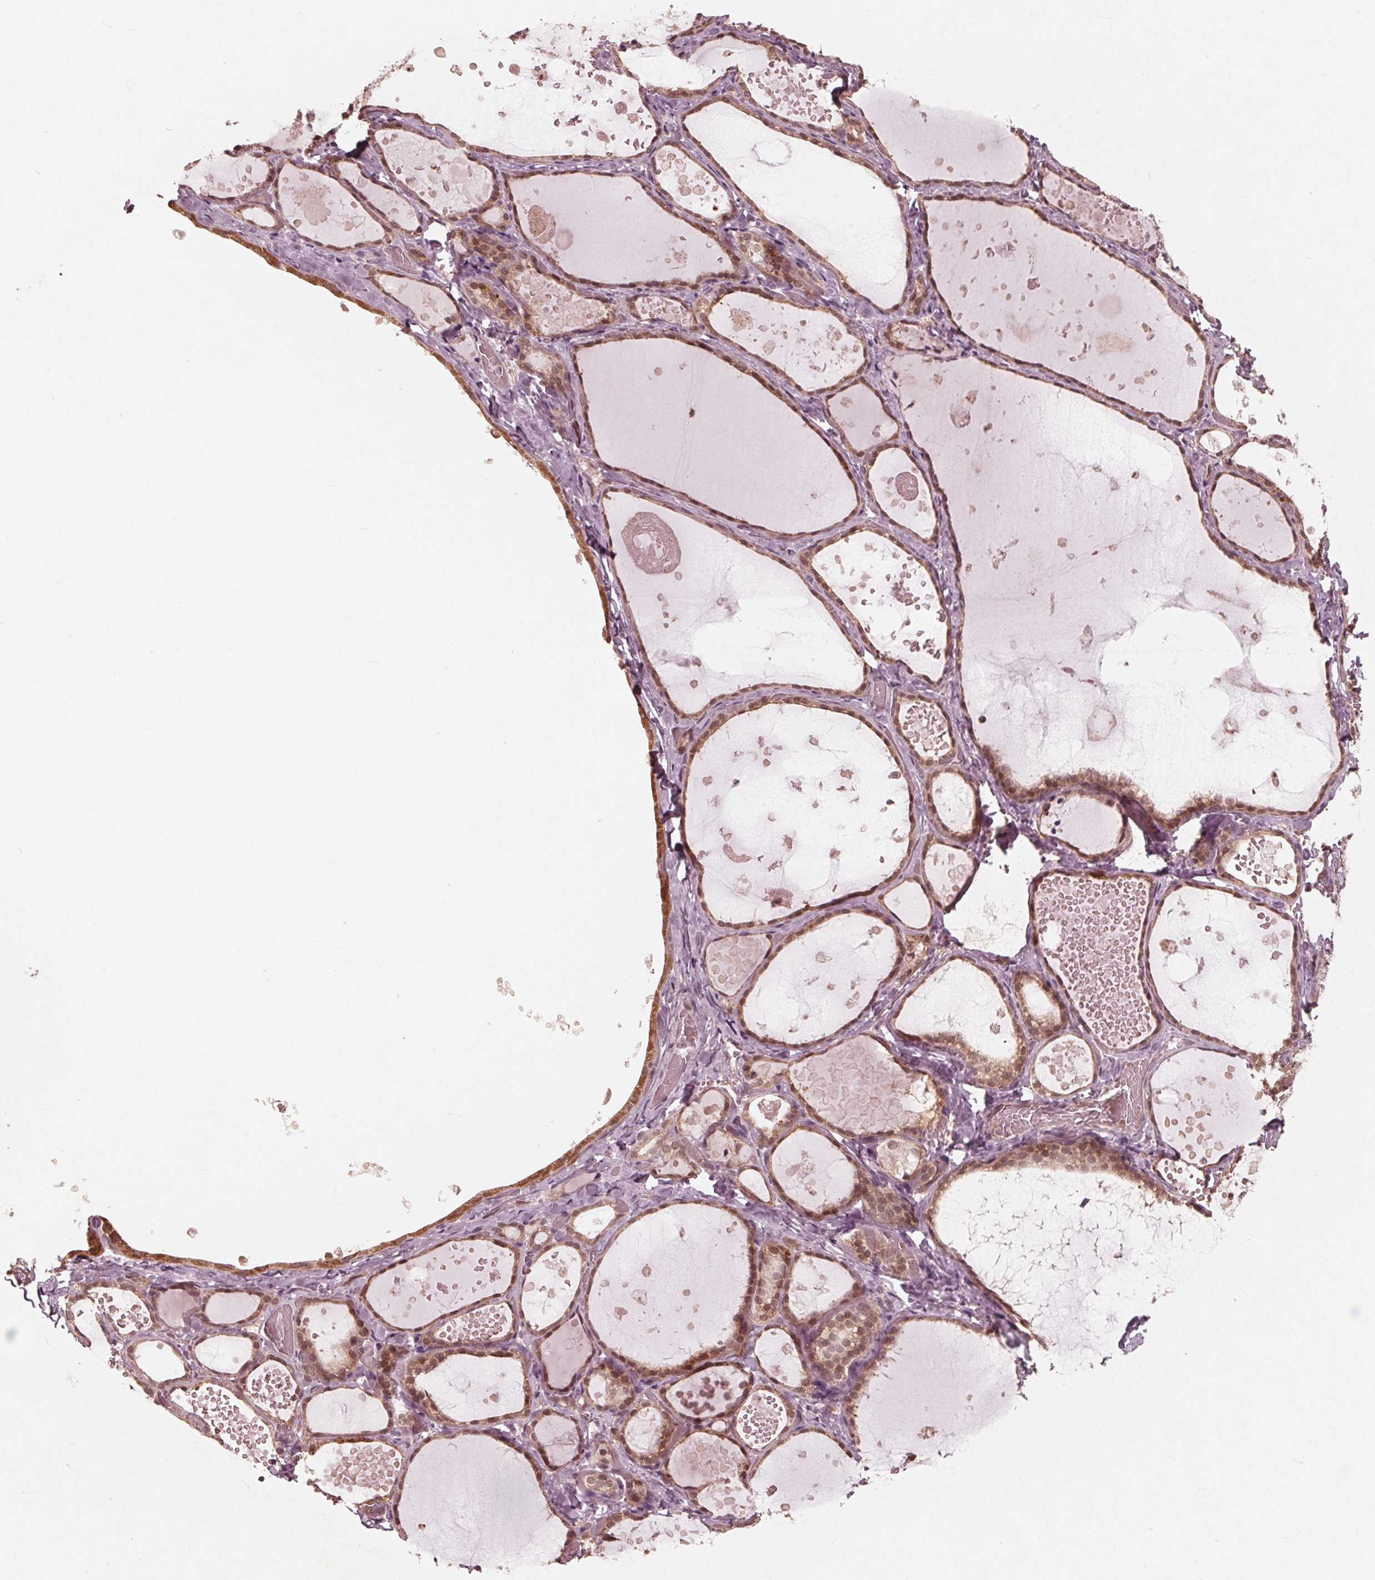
{"staining": {"intensity": "weak", "quantity": ">75%", "location": "cytoplasmic/membranous,nuclear"}, "tissue": "thyroid gland", "cell_type": "Glandular cells", "image_type": "normal", "snomed": [{"axis": "morphology", "description": "Normal tissue, NOS"}, {"axis": "topography", "description": "Thyroid gland"}], "caption": "Glandular cells display low levels of weak cytoplasmic/membranous,nuclear expression in approximately >75% of cells in benign human thyroid gland. The protein is shown in brown color, while the nuclei are stained blue.", "gene": "UBALD1", "patient": {"sex": "female", "age": 56}}